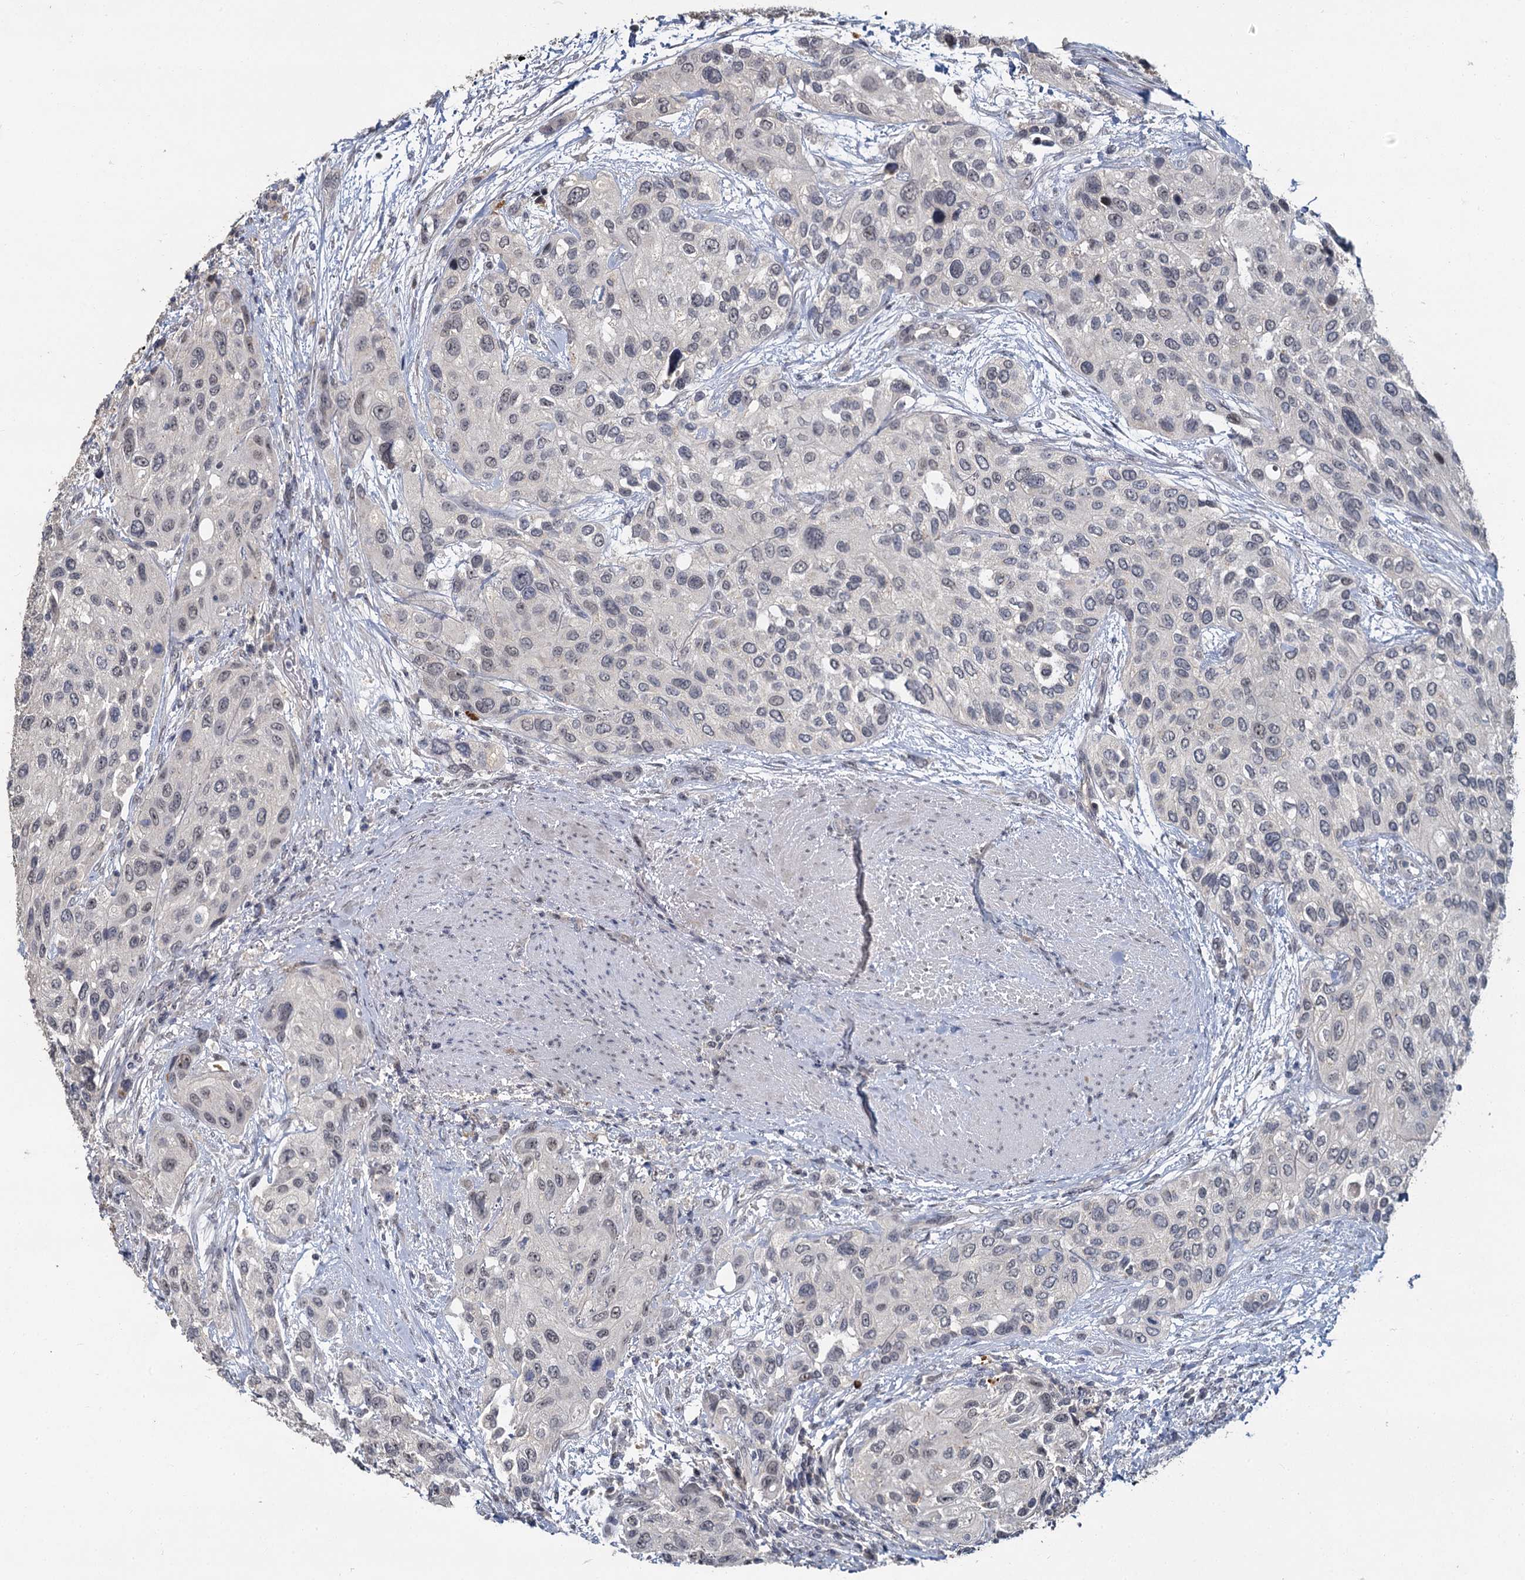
{"staining": {"intensity": "negative", "quantity": "none", "location": "none"}, "tissue": "urothelial cancer", "cell_type": "Tumor cells", "image_type": "cancer", "snomed": [{"axis": "morphology", "description": "Normal tissue, NOS"}, {"axis": "morphology", "description": "Urothelial carcinoma, High grade"}, {"axis": "topography", "description": "Vascular tissue"}, {"axis": "topography", "description": "Urinary bladder"}], "caption": "The immunohistochemistry (IHC) image has no significant expression in tumor cells of urothelial carcinoma (high-grade) tissue.", "gene": "MUCL1", "patient": {"sex": "female", "age": 56}}